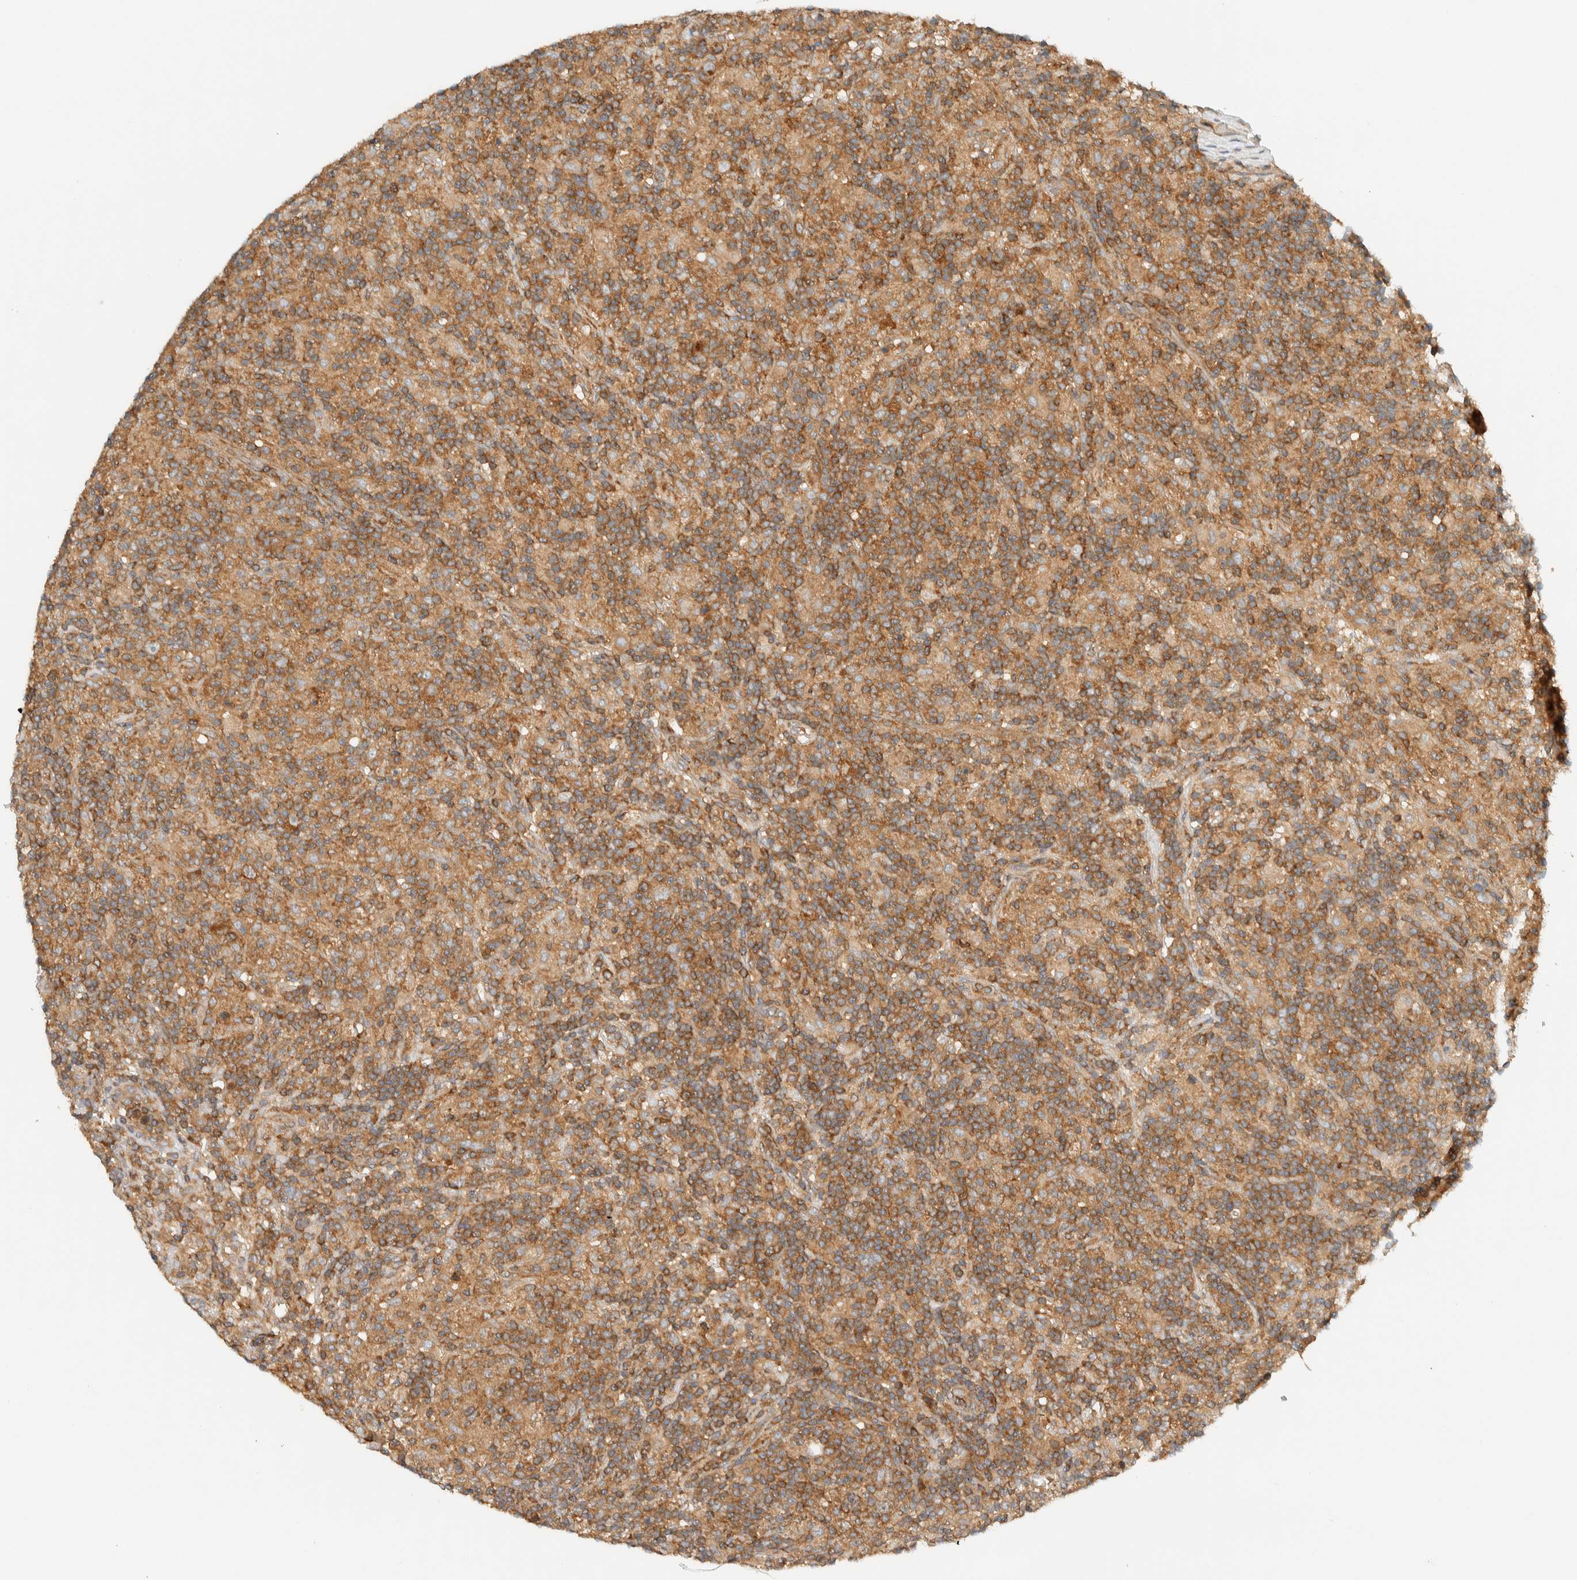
{"staining": {"intensity": "weak", "quantity": ">75%", "location": "cytoplasmic/membranous"}, "tissue": "lymphoma", "cell_type": "Tumor cells", "image_type": "cancer", "snomed": [{"axis": "morphology", "description": "Hodgkin's disease, NOS"}, {"axis": "topography", "description": "Lymph node"}], "caption": "The immunohistochemical stain shows weak cytoplasmic/membranous positivity in tumor cells of lymphoma tissue. The protein of interest is stained brown, and the nuclei are stained in blue (DAB (3,3'-diaminobenzidine) IHC with brightfield microscopy, high magnification).", "gene": "ARFGEF1", "patient": {"sex": "male", "age": 70}}